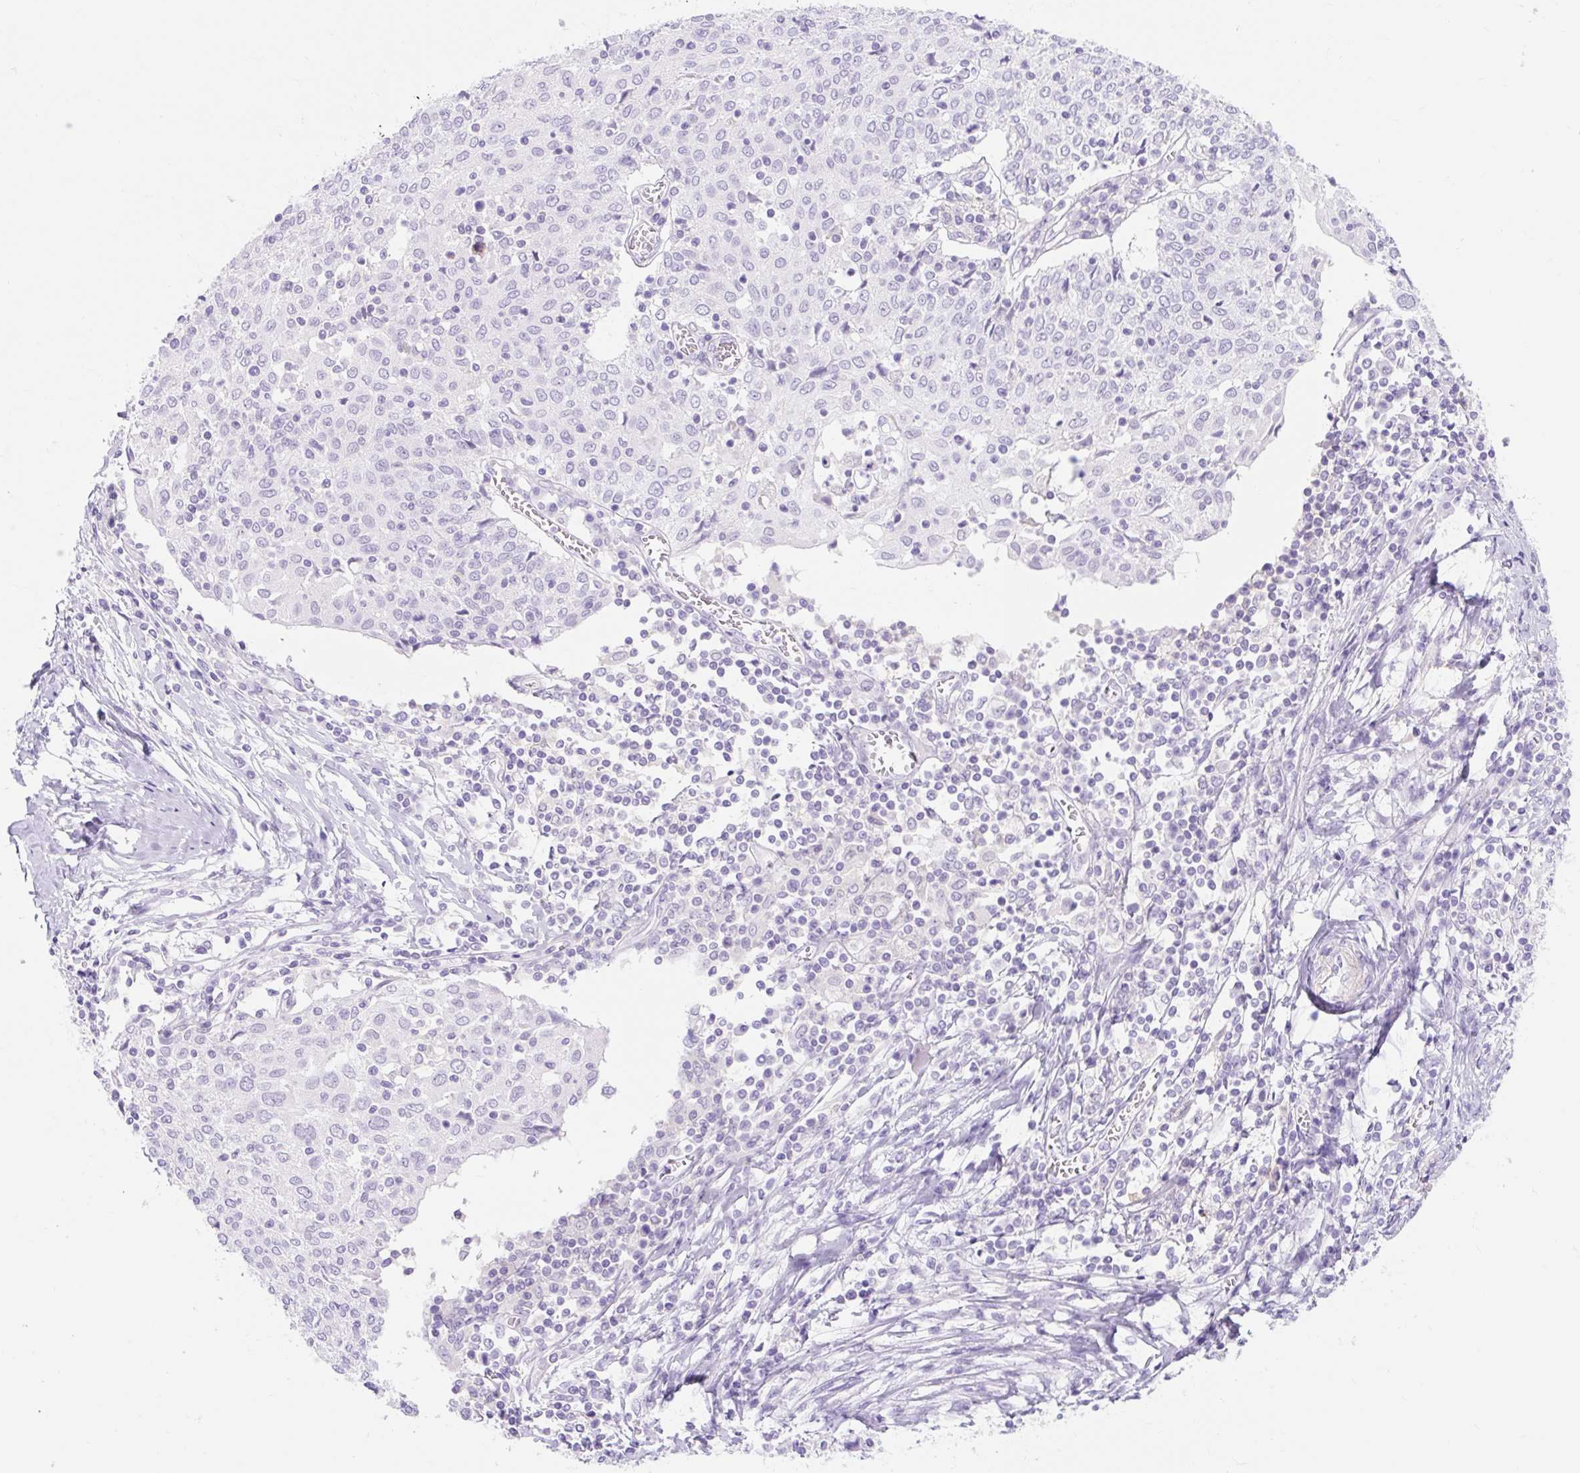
{"staining": {"intensity": "negative", "quantity": "none", "location": "none"}, "tissue": "cervical cancer", "cell_type": "Tumor cells", "image_type": "cancer", "snomed": [{"axis": "morphology", "description": "Squamous cell carcinoma, NOS"}, {"axis": "topography", "description": "Cervix"}], "caption": "The micrograph reveals no staining of tumor cells in cervical cancer (squamous cell carcinoma). (IHC, brightfield microscopy, high magnification).", "gene": "SLC28A1", "patient": {"sex": "female", "age": 52}}